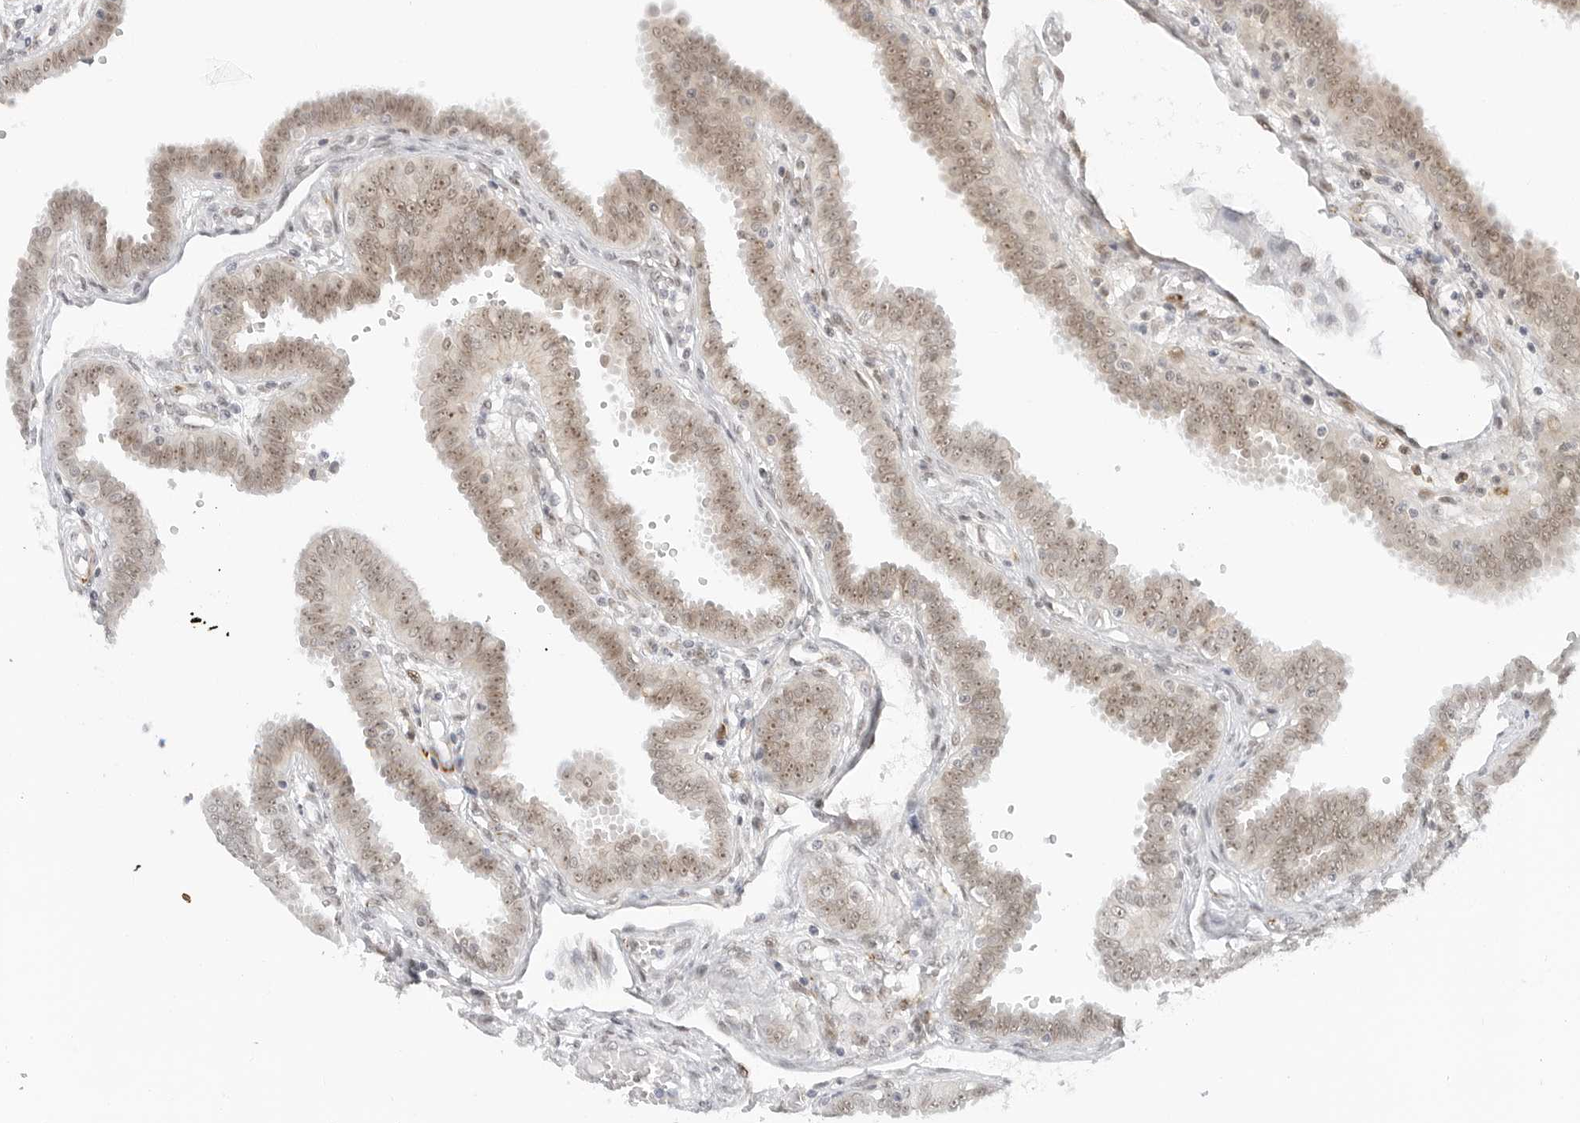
{"staining": {"intensity": "moderate", "quantity": "25%-75%", "location": "cytoplasmic/membranous,nuclear"}, "tissue": "fallopian tube", "cell_type": "Glandular cells", "image_type": "normal", "snomed": [{"axis": "morphology", "description": "Normal tissue, NOS"}, {"axis": "topography", "description": "Fallopian tube"}], "caption": "An immunohistochemistry photomicrograph of benign tissue is shown. Protein staining in brown highlights moderate cytoplasmic/membranous,nuclear positivity in fallopian tube within glandular cells. (DAB = brown stain, brightfield microscopy at high magnification).", "gene": "HIPK3", "patient": {"sex": "female", "age": 32}}